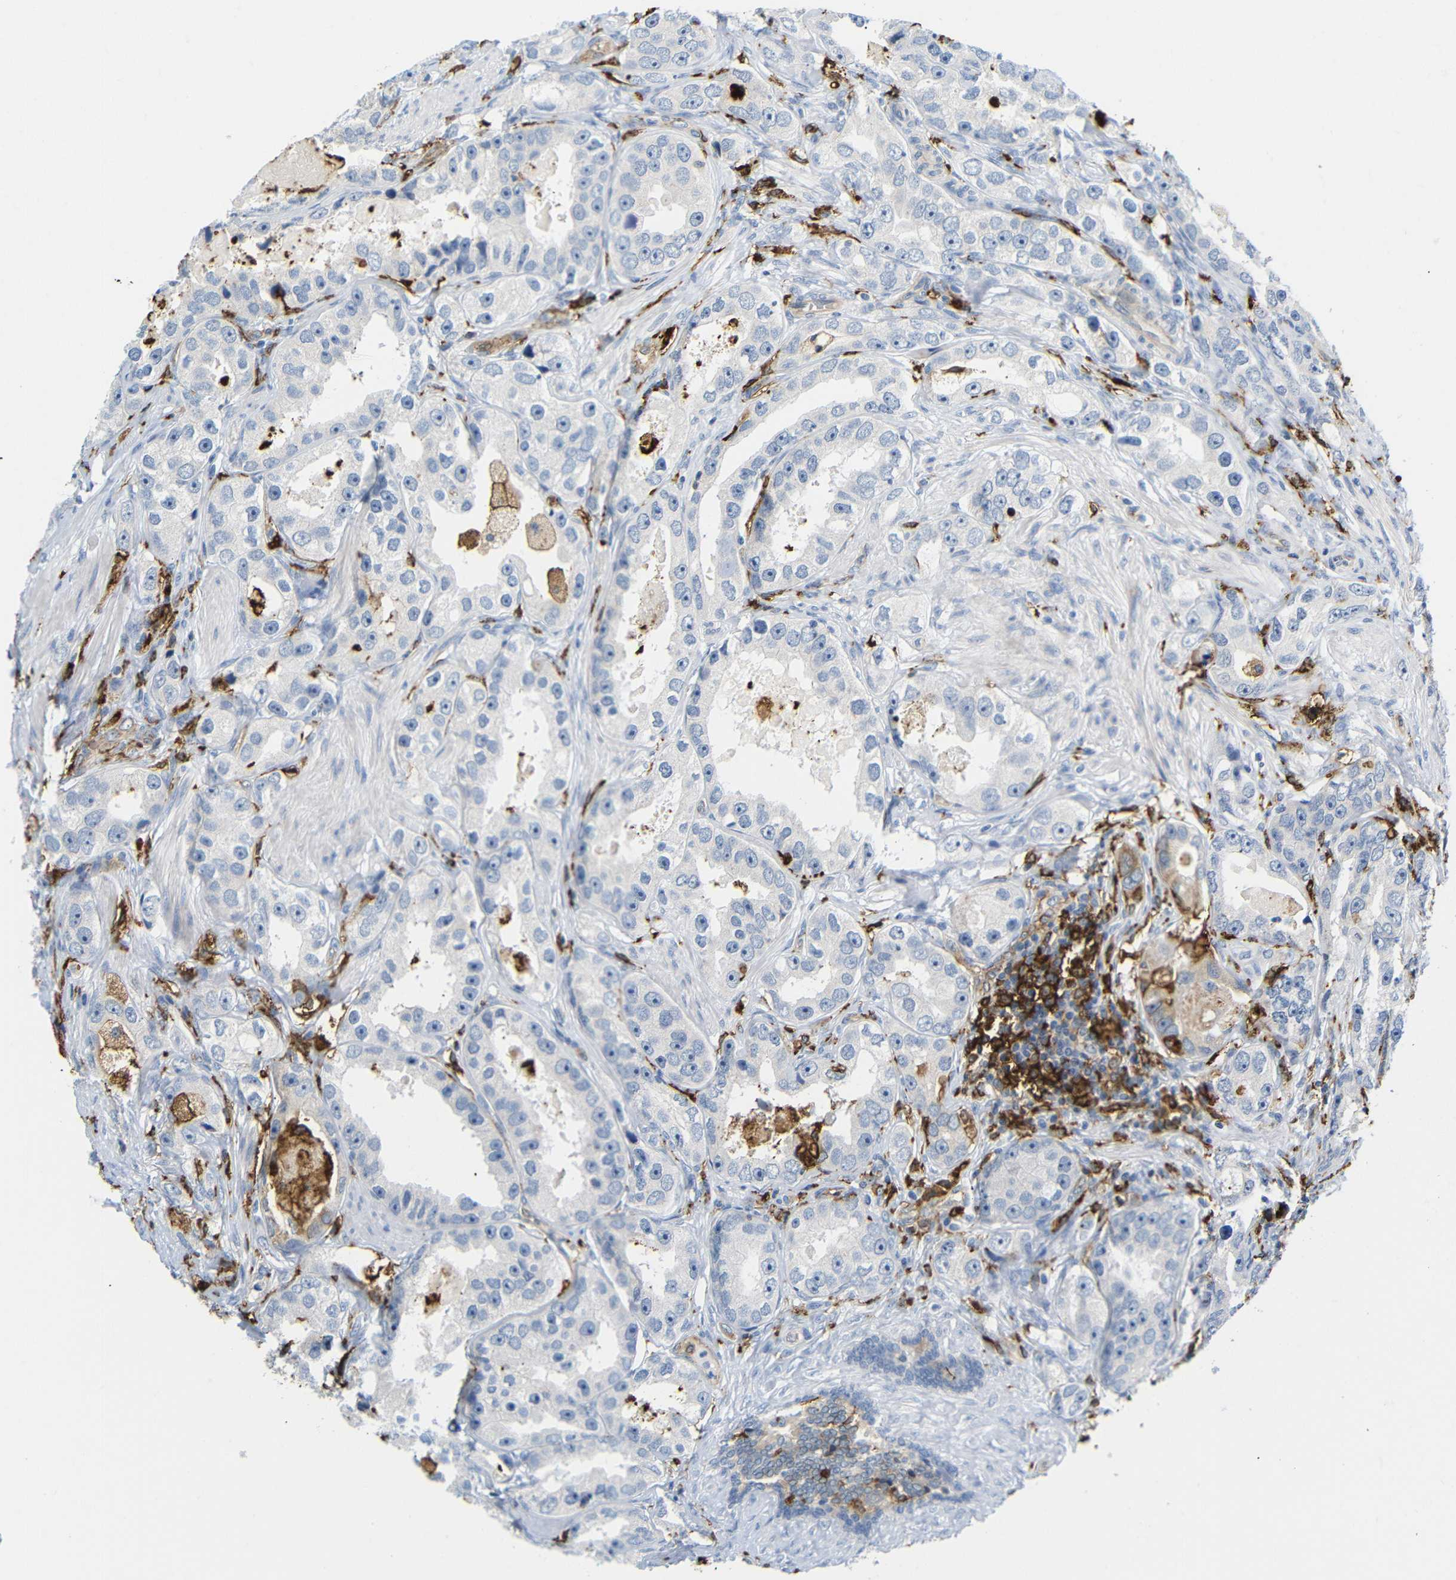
{"staining": {"intensity": "negative", "quantity": "none", "location": "none"}, "tissue": "prostate cancer", "cell_type": "Tumor cells", "image_type": "cancer", "snomed": [{"axis": "morphology", "description": "Adenocarcinoma, High grade"}, {"axis": "topography", "description": "Prostate"}], "caption": "Immunohistochemistry (IHC) photomicrograph of neoplastic tissue: high-grade adenocarcinoma (prostate) stained with DAB reveals no significant protein positivity in tumor cells.", "gene": "HLA-DQB1", "patient": {"sex": "male", "age": 63}}